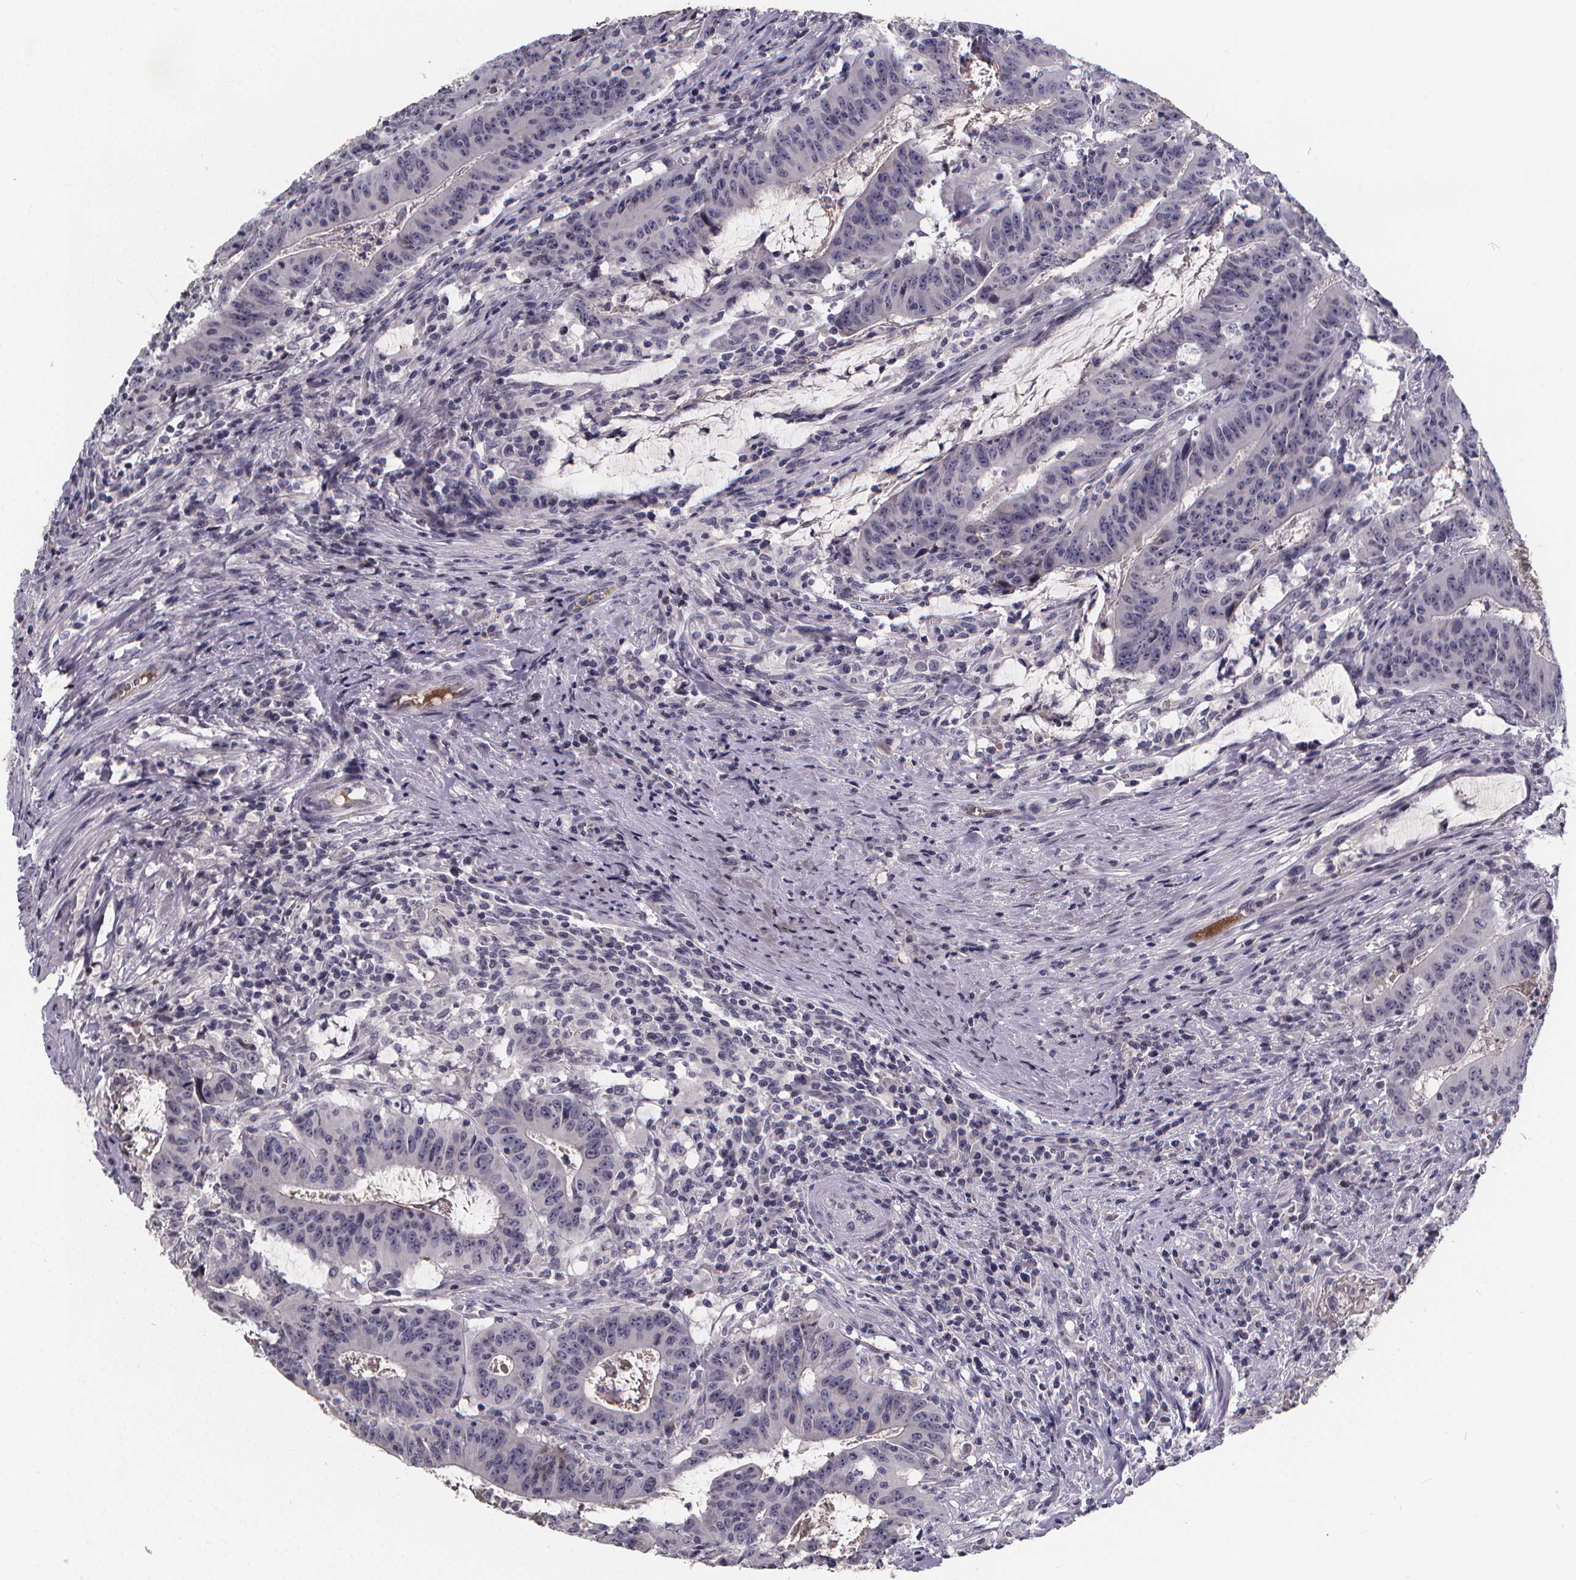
{"staining": {"intensity": "negative", "quantity": "none", "location": "none"}, "tissue": "colorectal cancer", "cell_type": "Tumor cells", "image_type": "cancer", "snomed": [{"axis": "morphology", "description": "Adenocarcinoma, NOS"}, {"axis": "topography", "description": "Colon"}], "caption": "Tumor cells are negative for protein expression in human colorectal cancer (adenocarcinoma).", "gene": "AGT", "patient": {"sex": "male", "age": 33}}